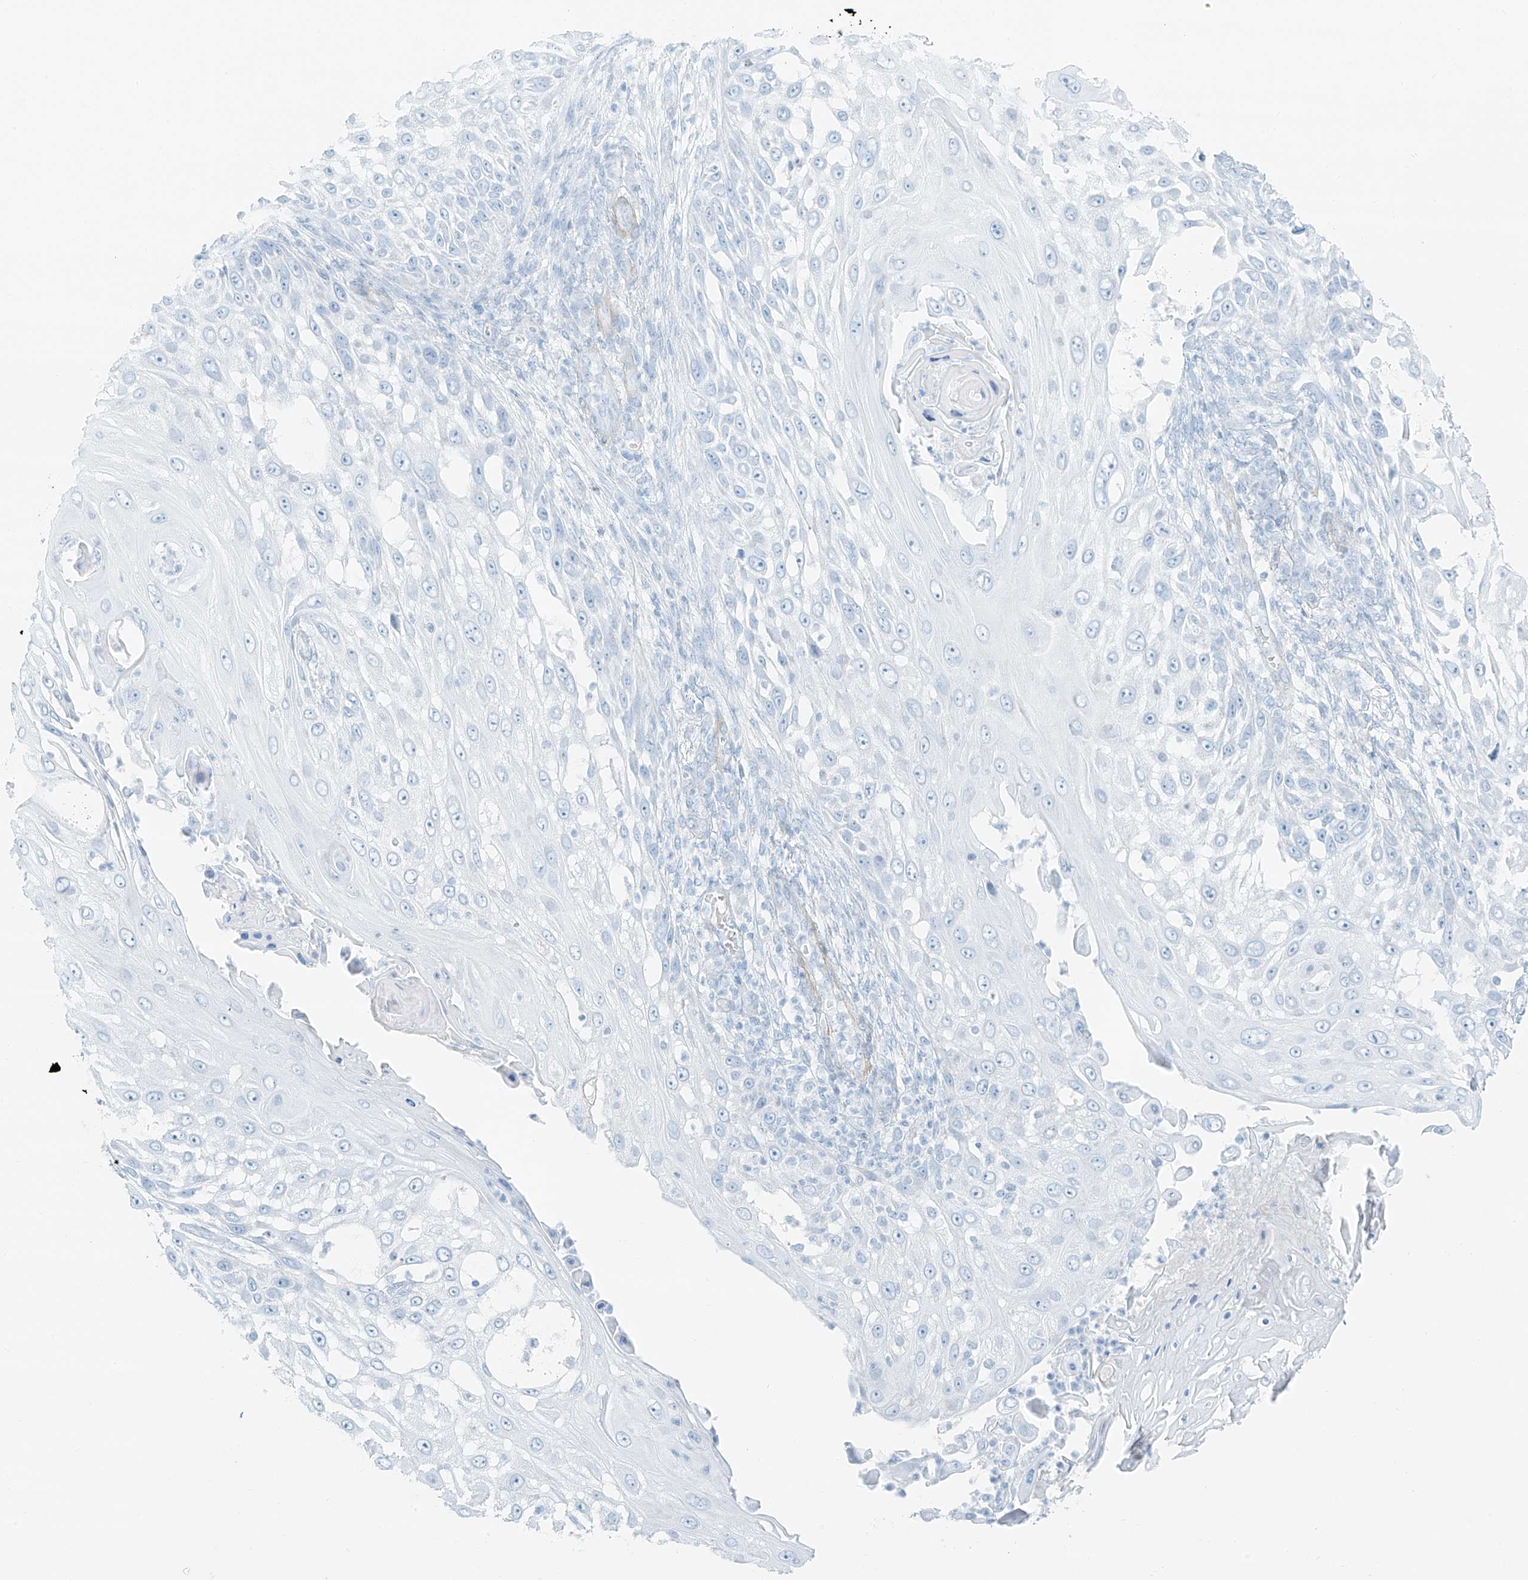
{"staining": {"intensity": "negative", "quantity": "none", "location": "none"}, "tissue": "skin cancer", "cell_type": "Tumor cells", "image_type": "cancer", "snomed": [{"axis": "morphology", "description": "Squamous cell carcinoma, NOS"}, {"axis": "topography", "description": "Skin"}], "caption": "High power microscopy photomicrograph of an immunohistochemistry (IHC) micrograph of squamous cell carcinoma (skin), revealing no significant positivity in tumor cells.", "gene": "SMCP", "patient": {"sex": "female", "age": 44}}